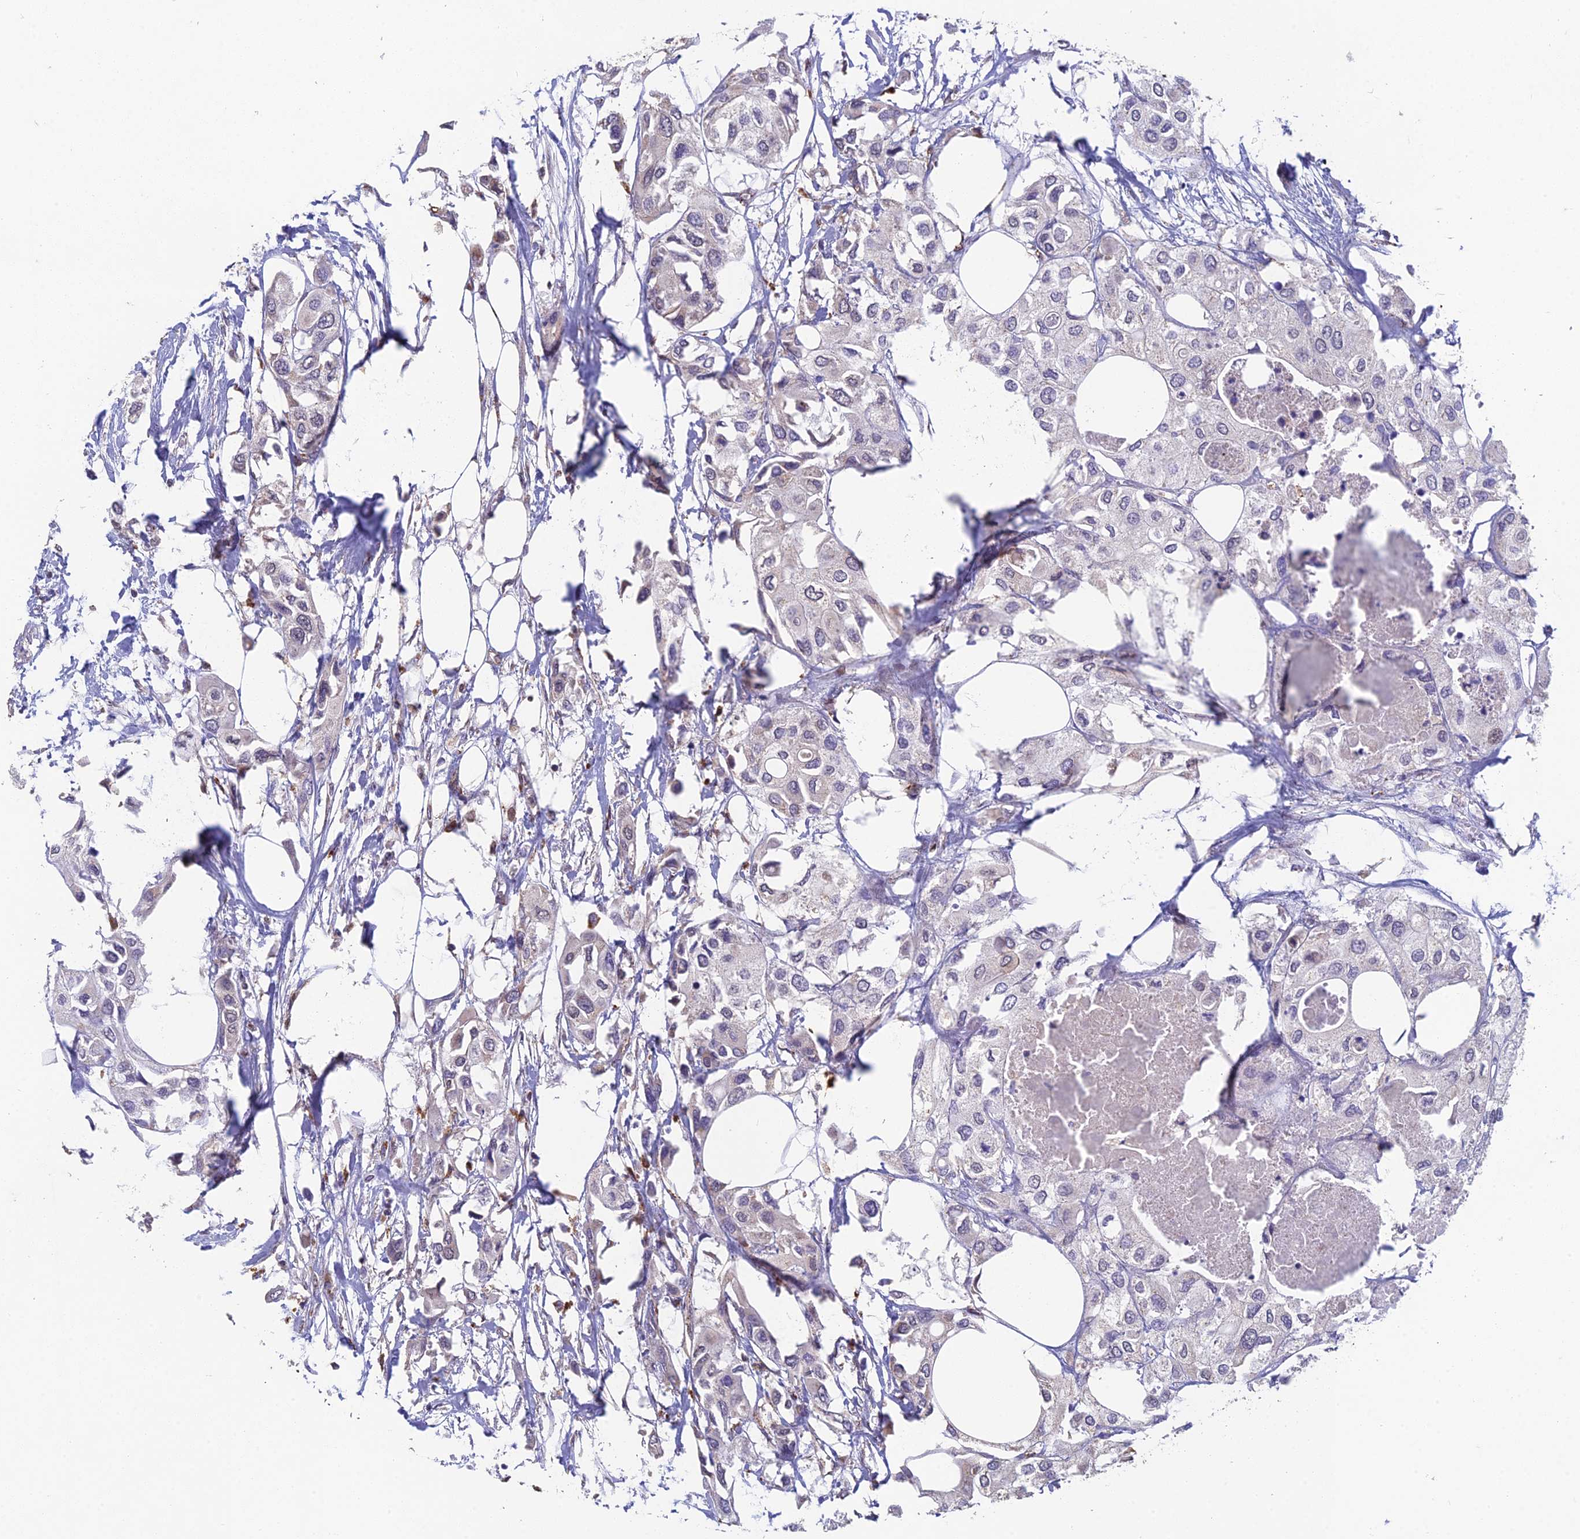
{"staining": {"intensity": "weak", "quantity": "<25%", "location": "cytoplasmic/membranous"}, "tissue": "urothelial cancer", "cell_type": "Tumor cells", "image_type": "cancer", "snomed": [{"axis": "morphology", "description": "Urothelial carcinoma, High grade"}, {"axis": "topography", "description": "Urinary bladder"}], "caption": "There is no significant staining in tumor cells of urothelial cancer.", "gene": "FOXS1", "patient": {"sex": "male", "age": 64}}